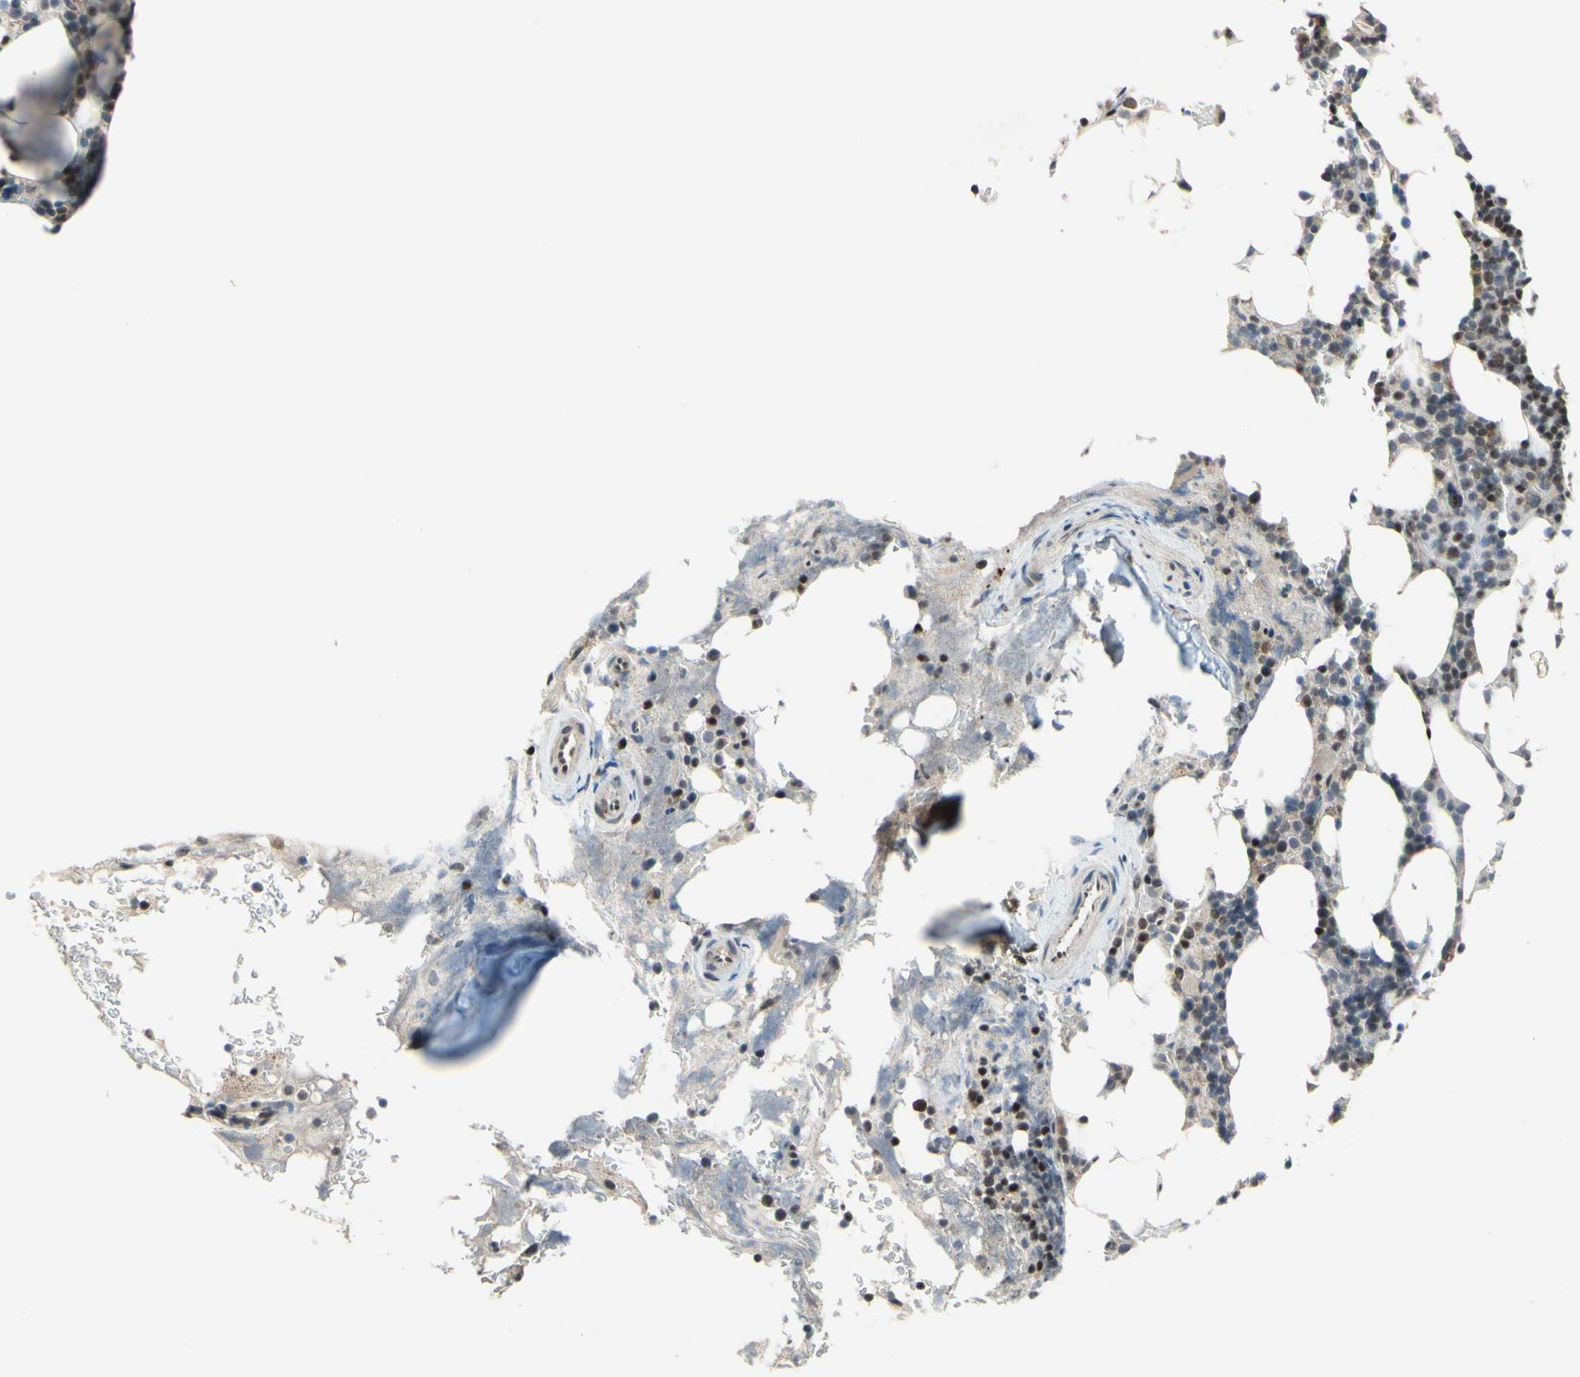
{"staining": {"intensity": "strong", "quantity": "<25%", "location": "nuclear"}, "tissue": "bone marrow", "cell_type": "Hematopoietic cells", "image_type": "normal", "snomed": [{"axis": "morphology", "description": "Normal tissue, NOS"}, {"axis": "topography", "description": "Bone marrow"}], "caption": "Immunohistochemistry (IHC) of normal human bone marrow shows medium levels of strong nuclear expression in approximately <25% of hematopoietic cells. (brown staining indicates protein expression, while blue staining denotes nuclei).", "gene": "SP4", "patient": {"sex": "female", "age": 73}}